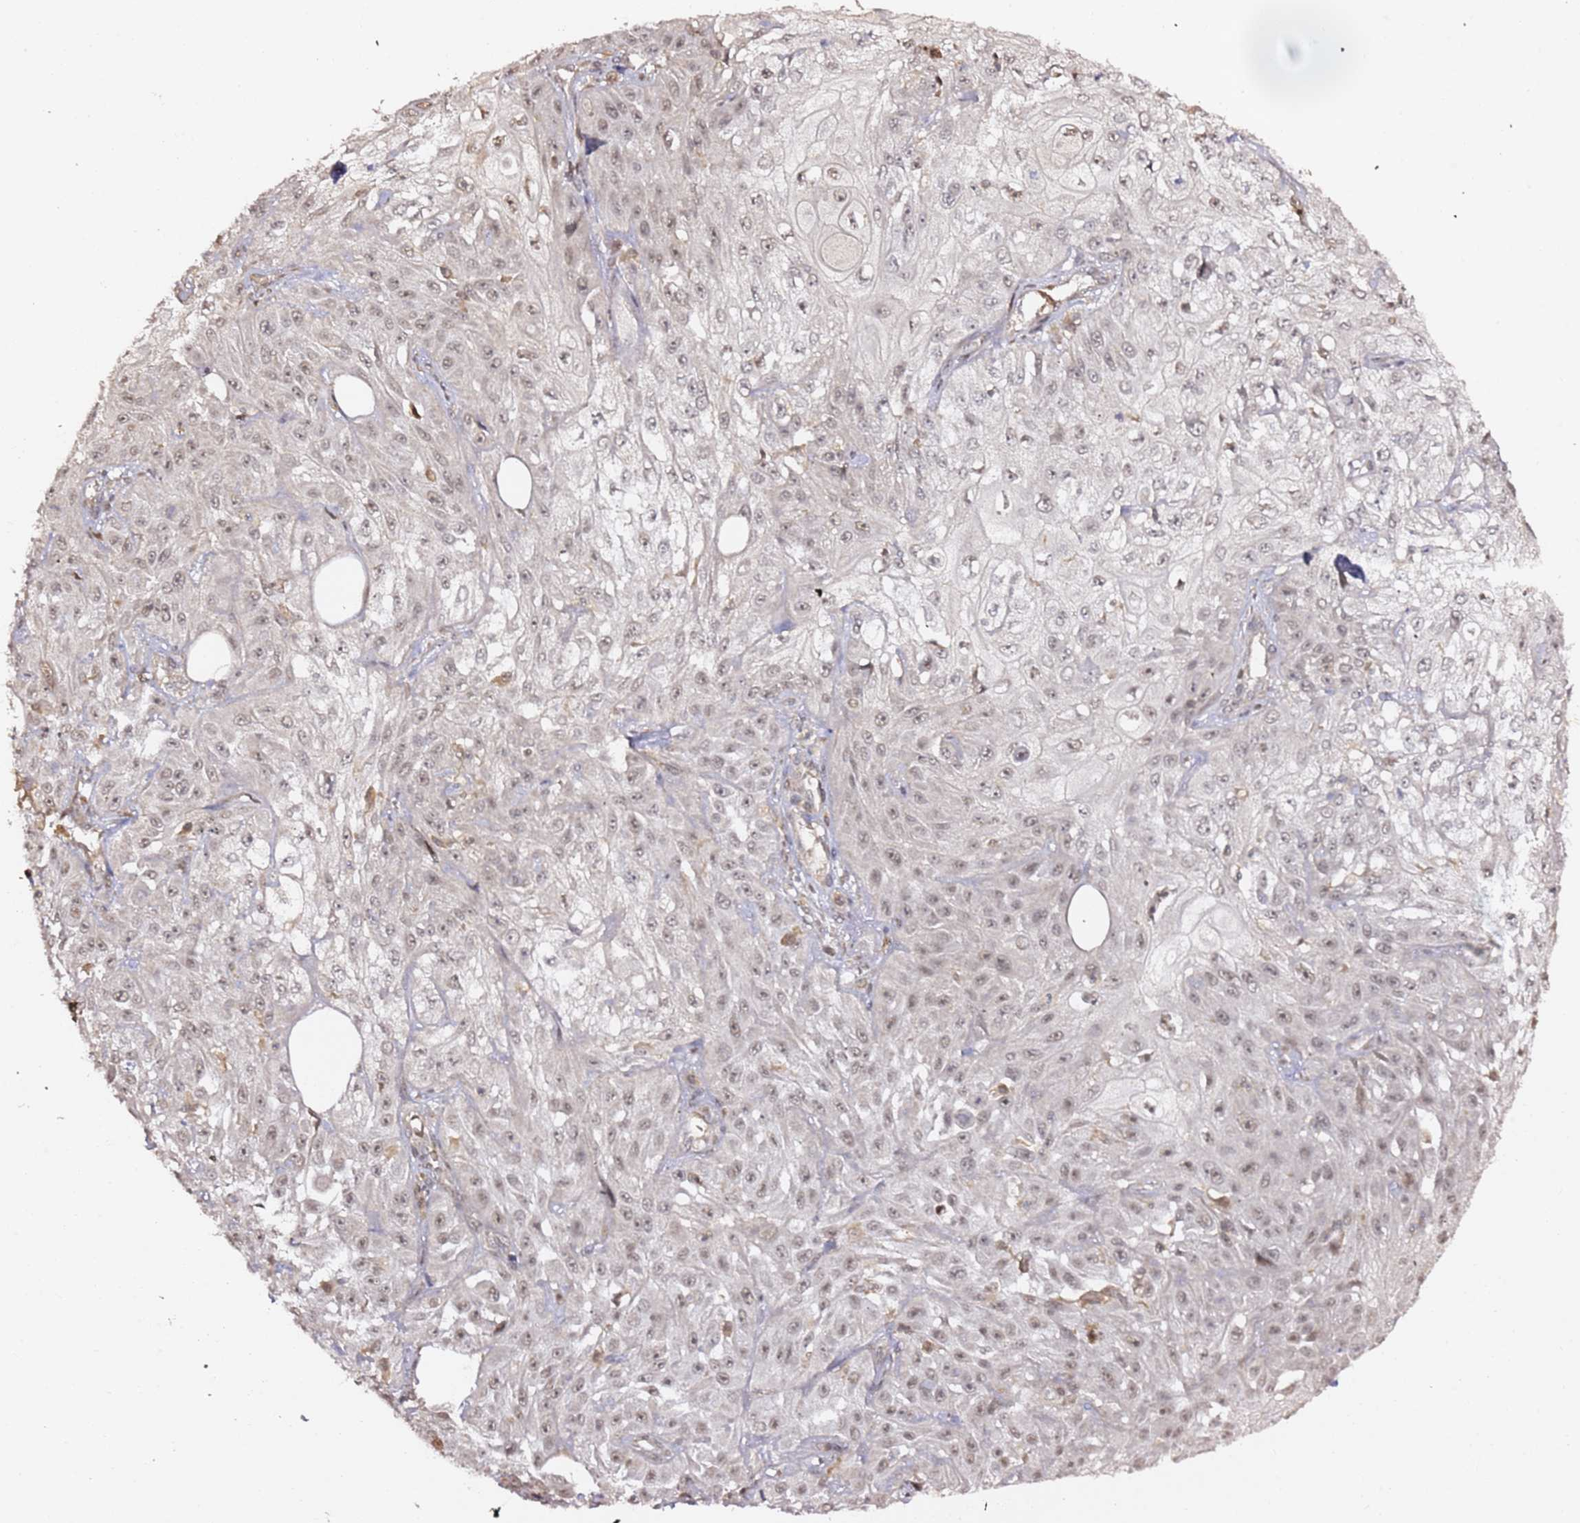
{"staining": {"intensity": "weak", "quantity": "<25%", "location": "nuclear"}, "tissue": "skin cancer", "cell_type": "Tumor cells", "image_type": "cancer", "snomed": [{"axis": "morphology", "description": "Squamous cell carcinoma, NOS"}, {"axis": "morphology", "description": "Squamous cell carcinoma, metastatic, NOS"}, {"axis": "topography", "description": "Skin"}, {"axis": "topography", "description": "Lymph node"}], "caption": "Tumor cells are negative for brown protein staining in metastatic squamous cell carcinoma (skin).", "gene": "OR5V1", "patient": {"sex": "male", "age": 75}}